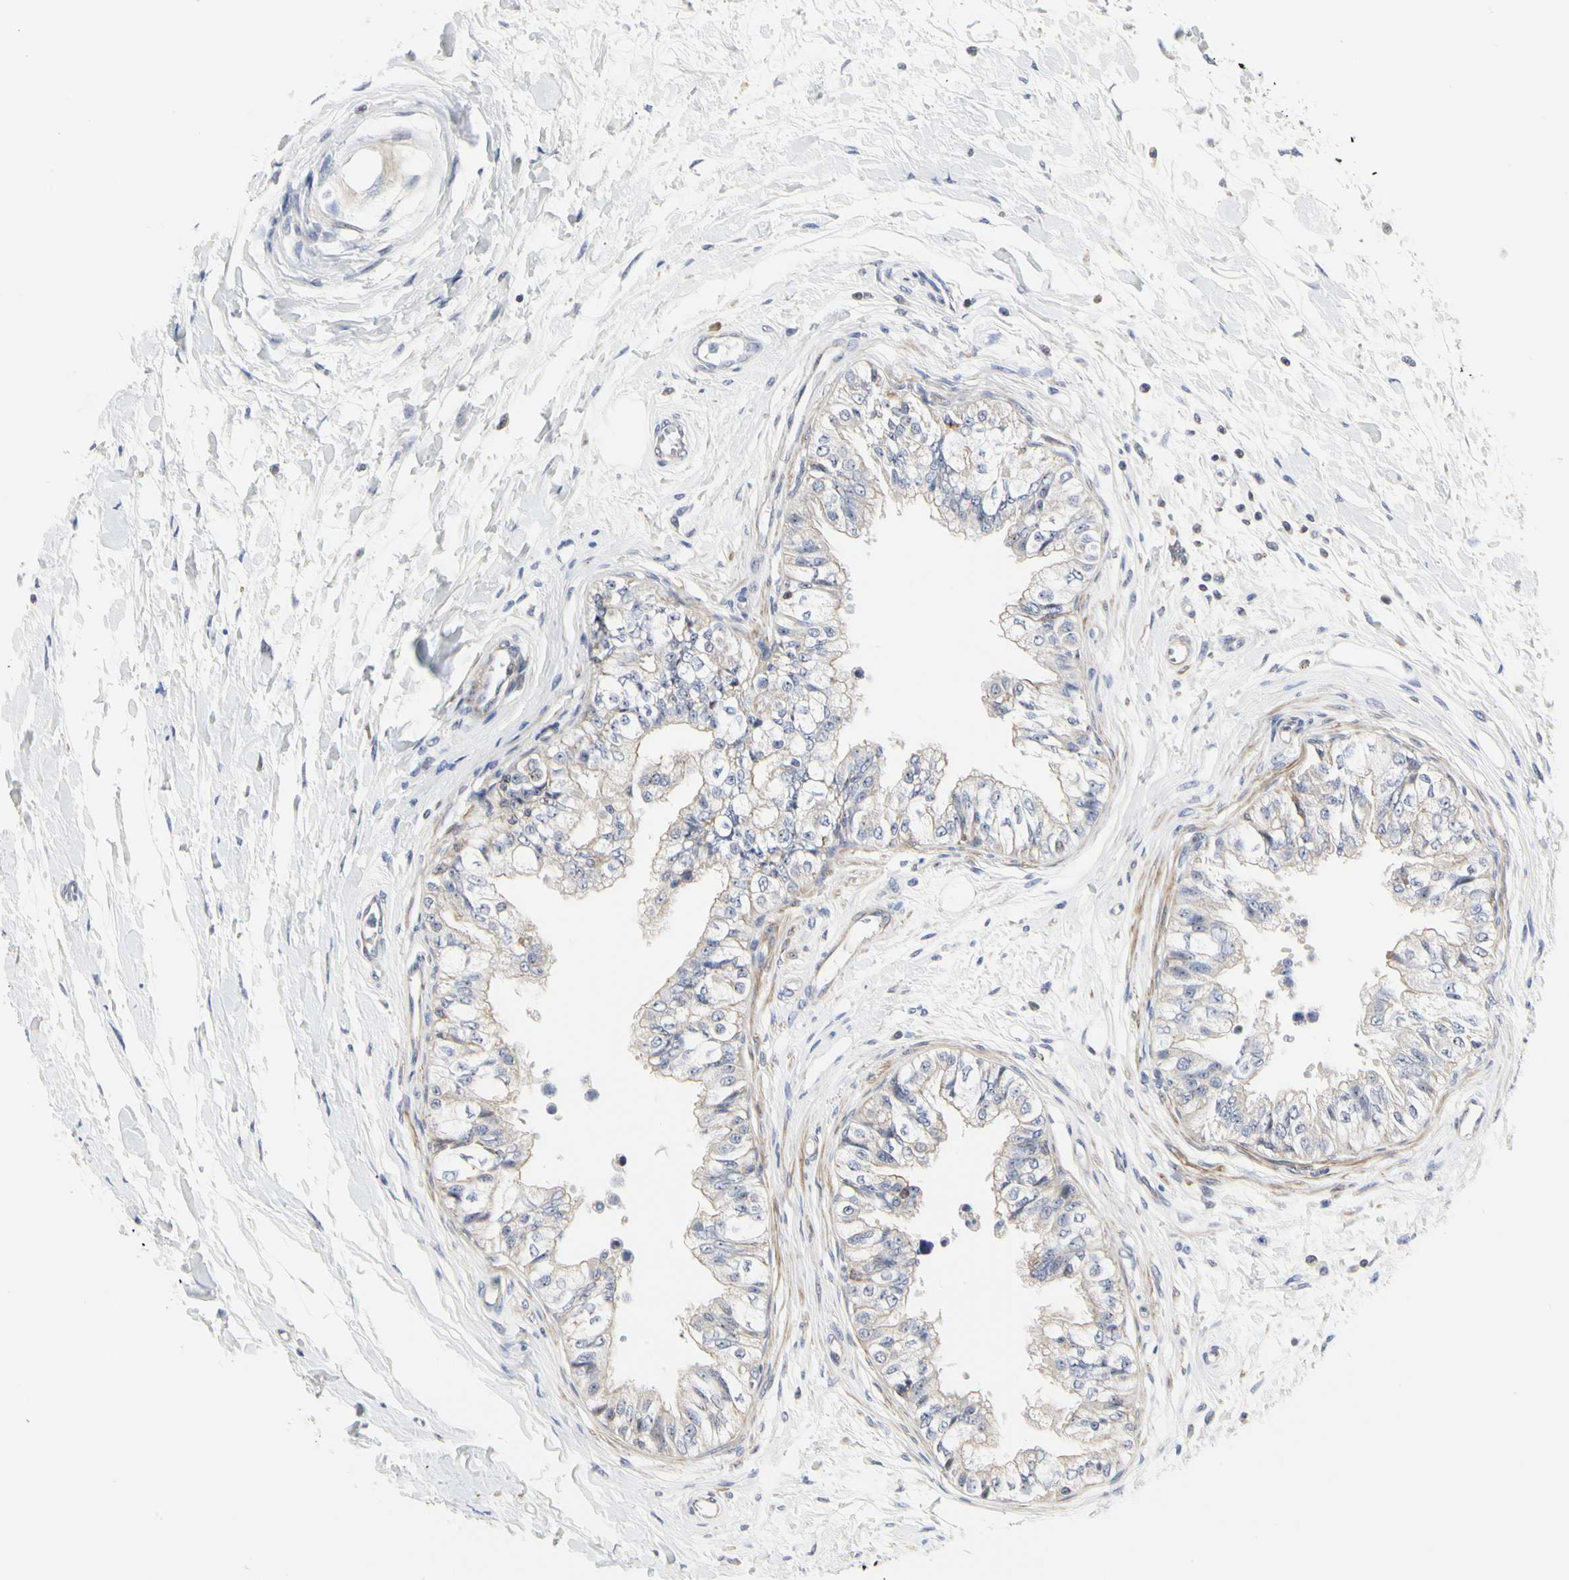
{"staining": {"intensity": "weak", "quantity": "25%-75%", "location": "cytoplasmic/membranous"}, "tissue": "epididymis", "cell_type": "Glandular cells", "image_type": "normal", "snomed": [{"axis": "morphology", "description": "Normal tissue, NOS"}, {"axis": "morphology", "description": "Adenocarcinoma, metastatic, NOS"}, {"axis": "topography", "description": "Testis"}, {"axis": "topography", "description": "Epididymis"}], "caption": "Immunohistochemistry (IHC) staining of unremarkable epididymis, which exhibits low levels of weak cytoplasmic/membranous positivity in approximately 25%-75% of glandular cells indicating weak cytoplasmic/membranous protein positivity. The staining was performed using DAB (3,3'-diaminobenzidine) (brown) for protein detection and nuclei were counterstained in hematoxylin (blue).", "gene": "SHANK2", "patient": {"sex": "male", "age": 26}}